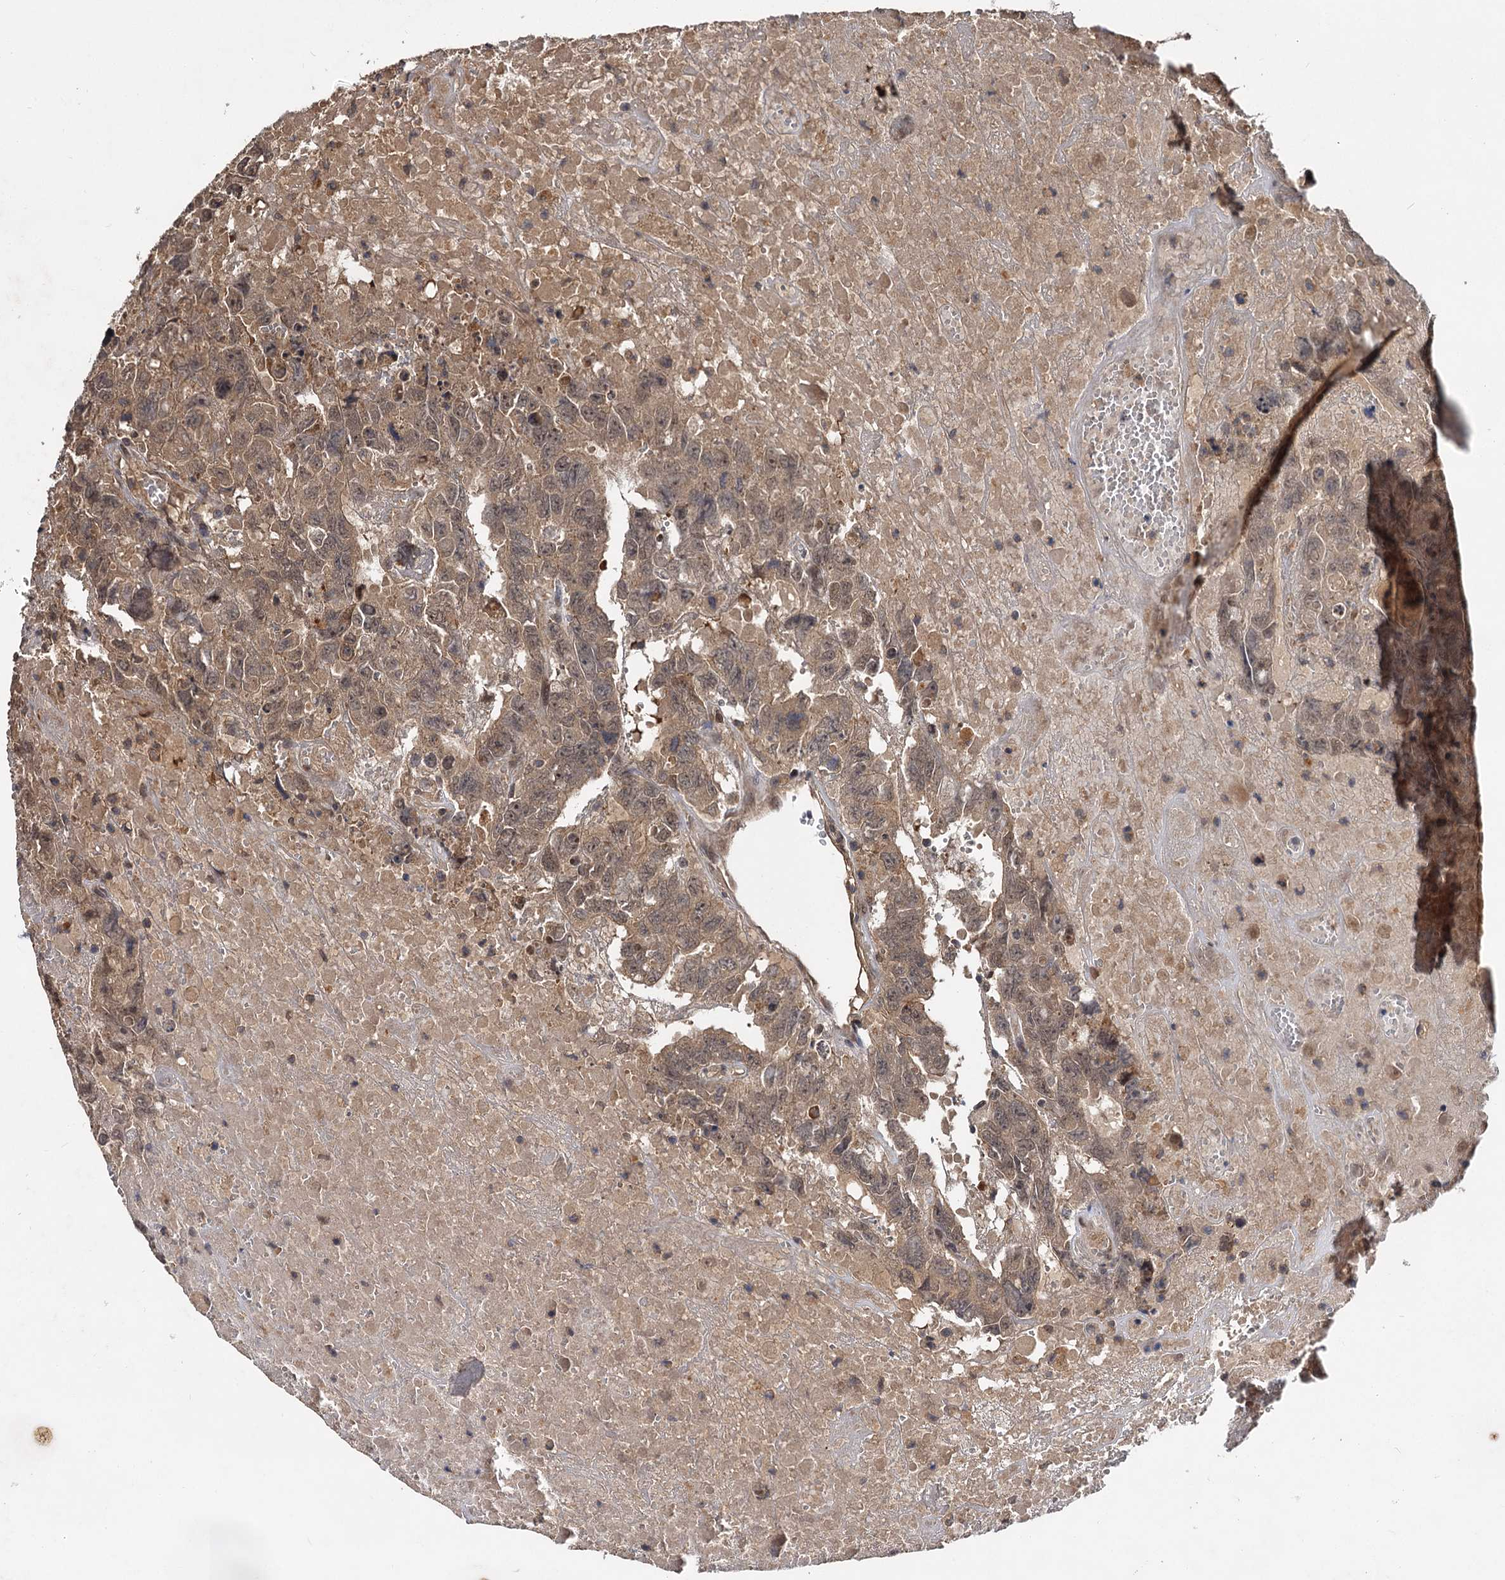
{"staining": {"intensity": "weak", "quantity": "<25%", "location": "cytoplasmic/membranous"}, "tissue": "testis cancer", "cell_type": "Tumor cells", "image_type": "cancer", "snomed": [{"axis": "morphology", "description": "Carcinoma, Embryonal, NOS"}, {"axis": "topography", "description": "Testis"}], "caption": "Tumor cells are negative for protein expression in human testis cancer (embryonal carcinoma).", "gene": "MBD6", "patient": {"sex": "male", "age": 45}}